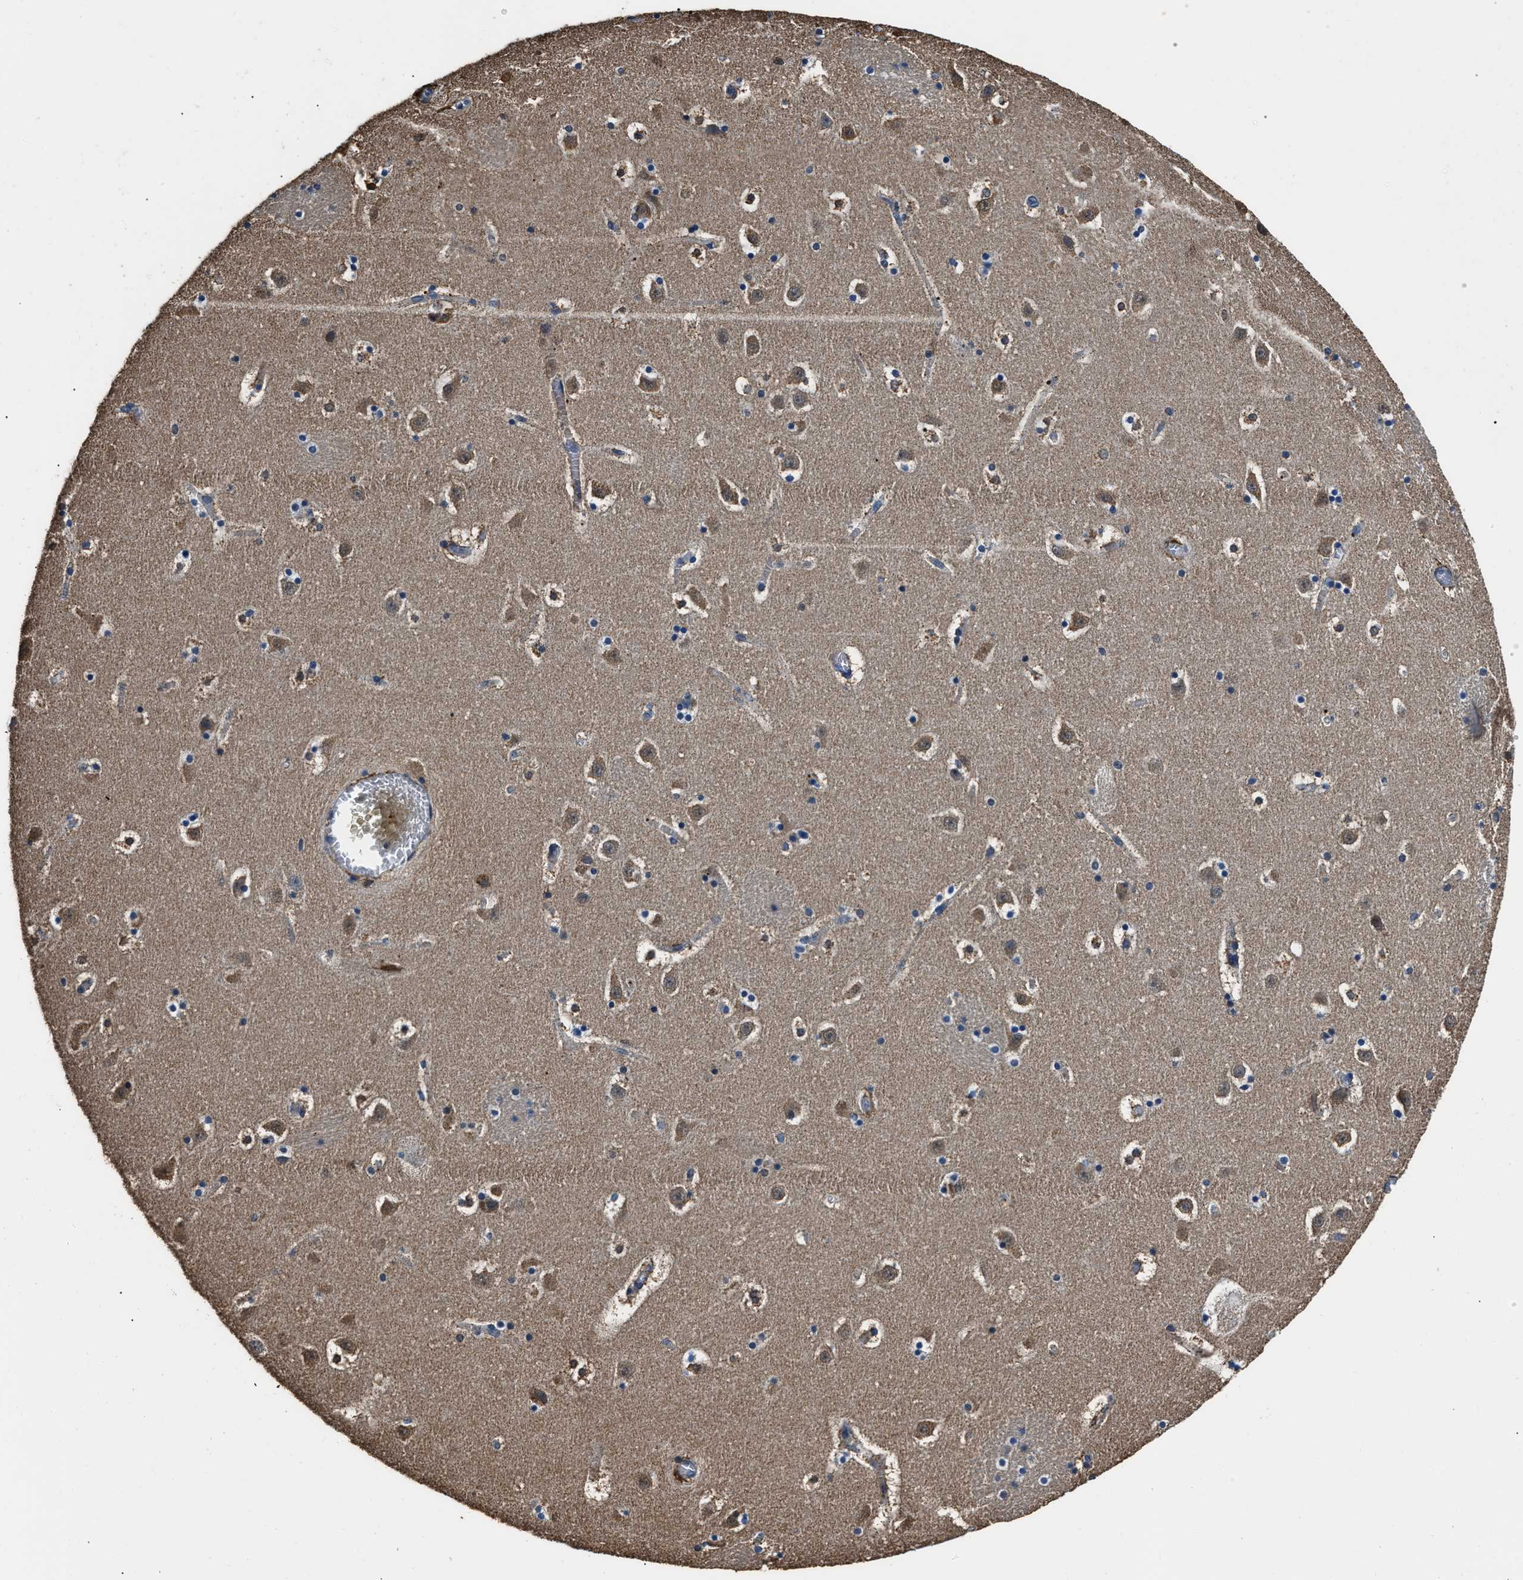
{"staining": {"intensity": "moderate", "quantity": "25%-75%", "location": "cytoplasmic/membranous"}, "tissue": "caudate", "cell_type": "Glial cells", "image_type": "normal", "snomed": [{"axis": "morphology", "description": "Normal tissue, NOS"}, {"axis": "topography", "description": "Lateral ventricle wall"}], "caption": "A brown stain highlights moderate cytoplasmic/membranous staining of a protein in glial cells of benign human caudate.", "gene": "NSUN5", "patient": {"sex": "male", "age": 45}}